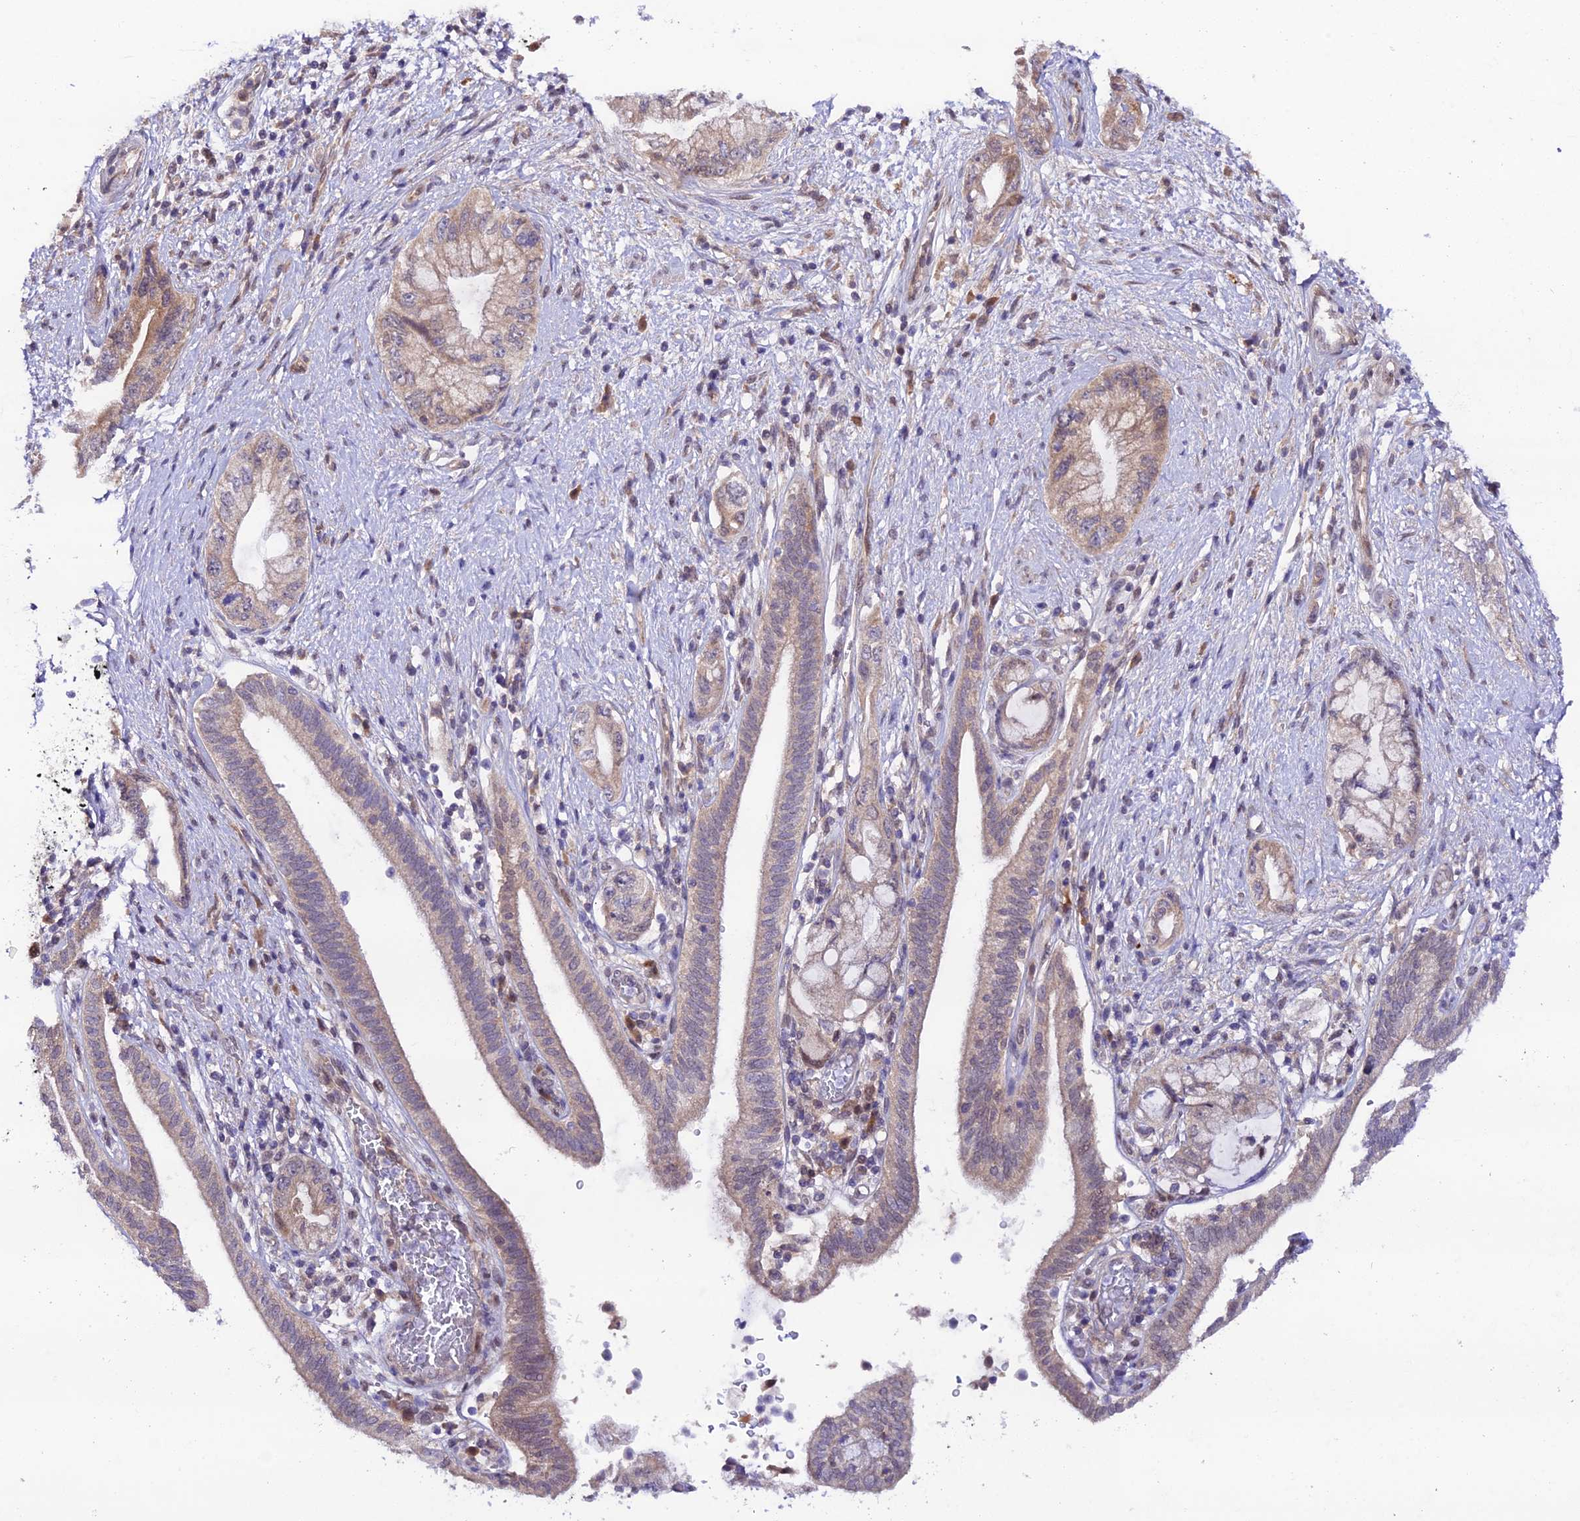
{"staining": {"intensity": "weak", "quantity": "25%-75%", "location": "cytoplasmic/membranous"}, "tissue": "pancreatic cancer", "cell_type": "Tumor cells", "image_type": "cancer", "snomed": [{"axis": "morphology", "description": "Adenocarcinoma, NOS"}, {"axis": "topography", "description": "Pancreas"}], "caption": "Adenocarcinoma (pancreatic) stained for a protein (brown) displays weak cytoplasmic/membranous positive expression in approximately 25%-75% of tumor cells.", "gene": "TRIM40", "patient": {"sex": "female", "age": 73}}